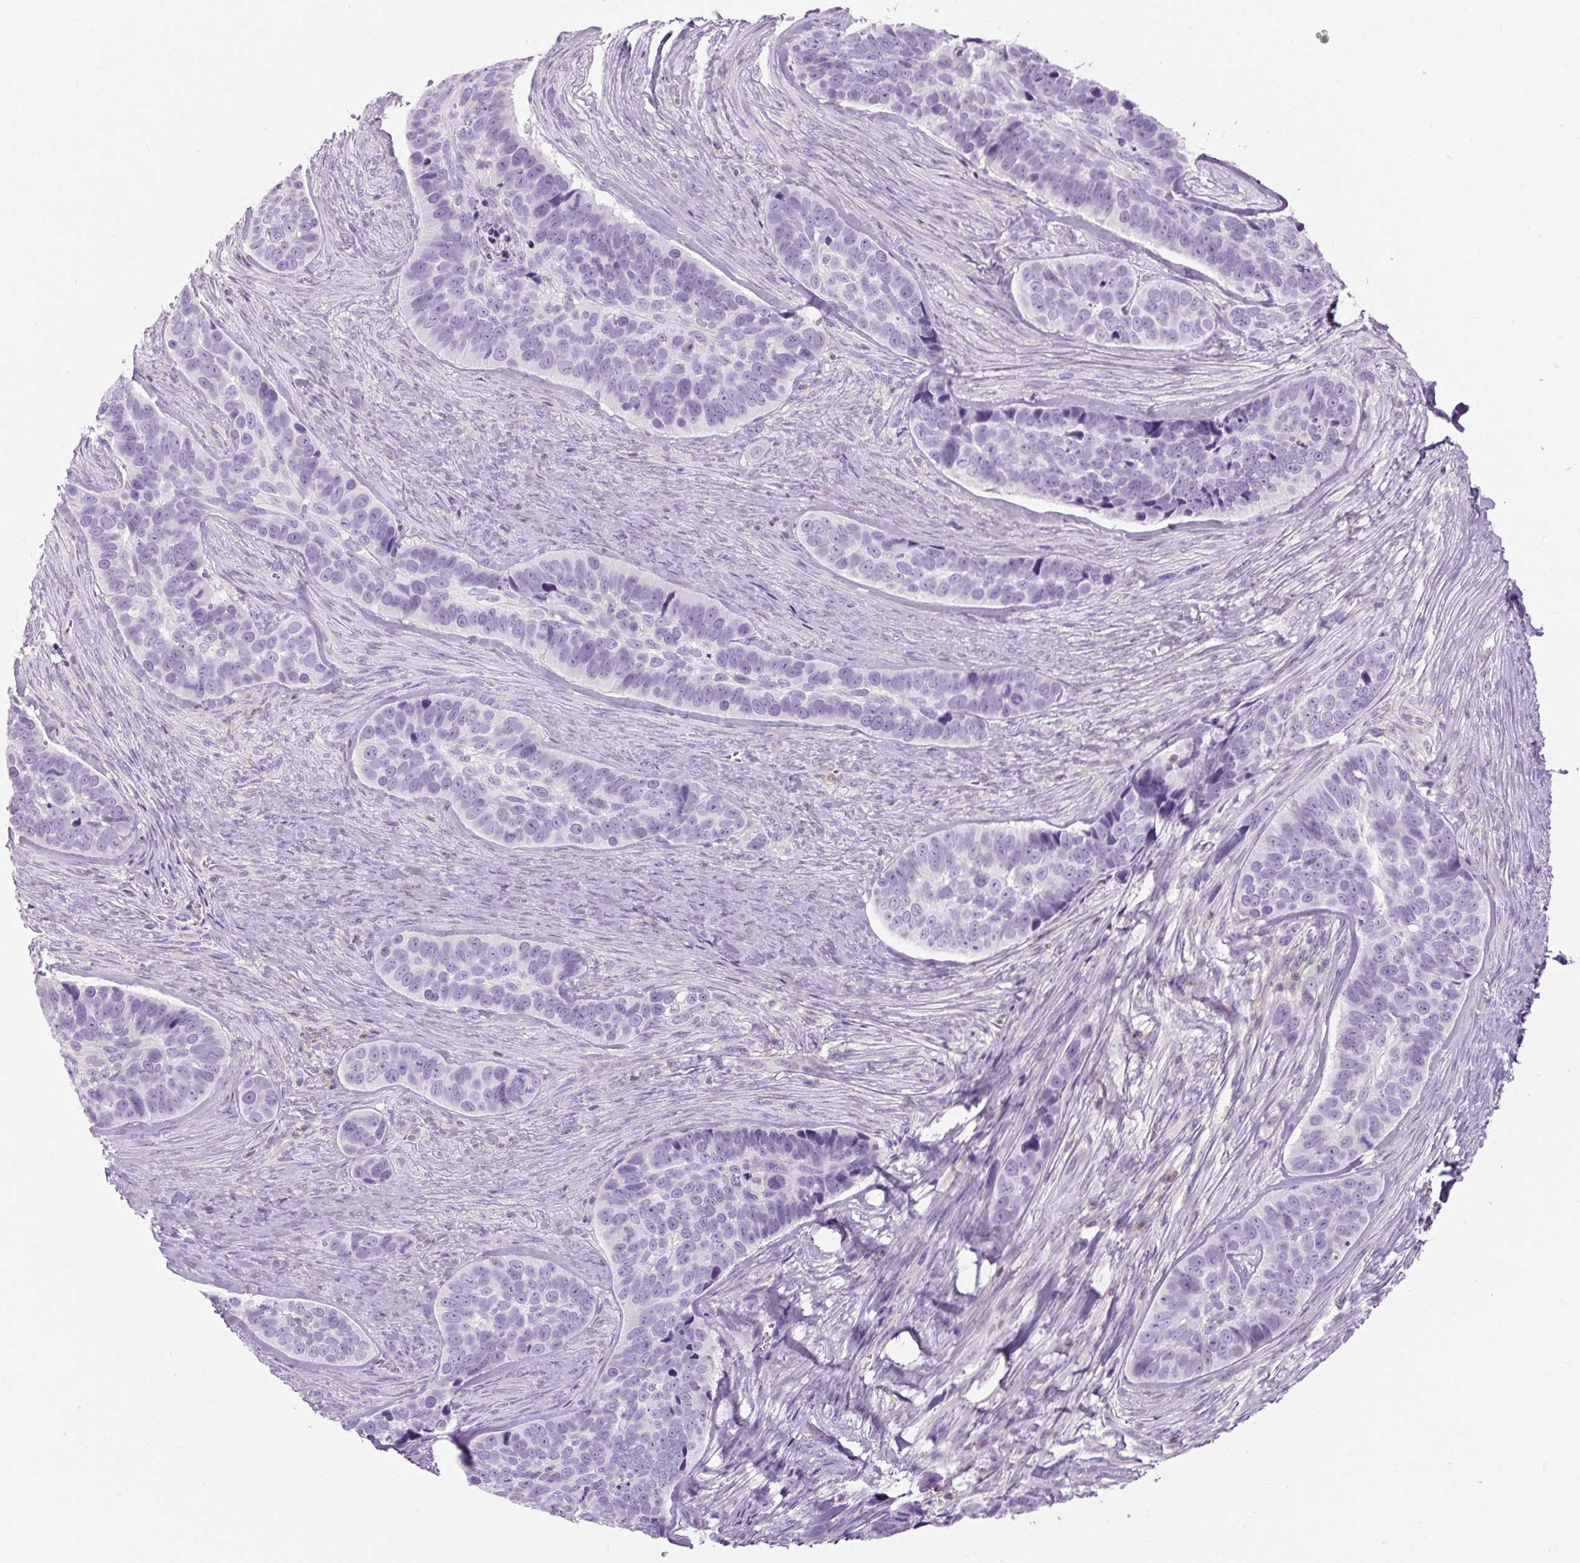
{"staining": {"intensity": "negative", "quantity": "none", "location": "none"}, "tissue": "skin cancer", "cell_type": "Tumor cells", "image_type": "cancer", "snomed": [{"axis": "morphology", "description": "Basal cell carcinoma"}, {"axis": "topography", "description": "Skin"}], "caption": "This photomicrograph is of skin basal cell carcinoma stained with IHC to label a protein in brown with the nuclei are counter-stained blue. There is no expression in tumor cells.", "gene": "TIGD2", "patient": {"sex": "female", "age": 82}}